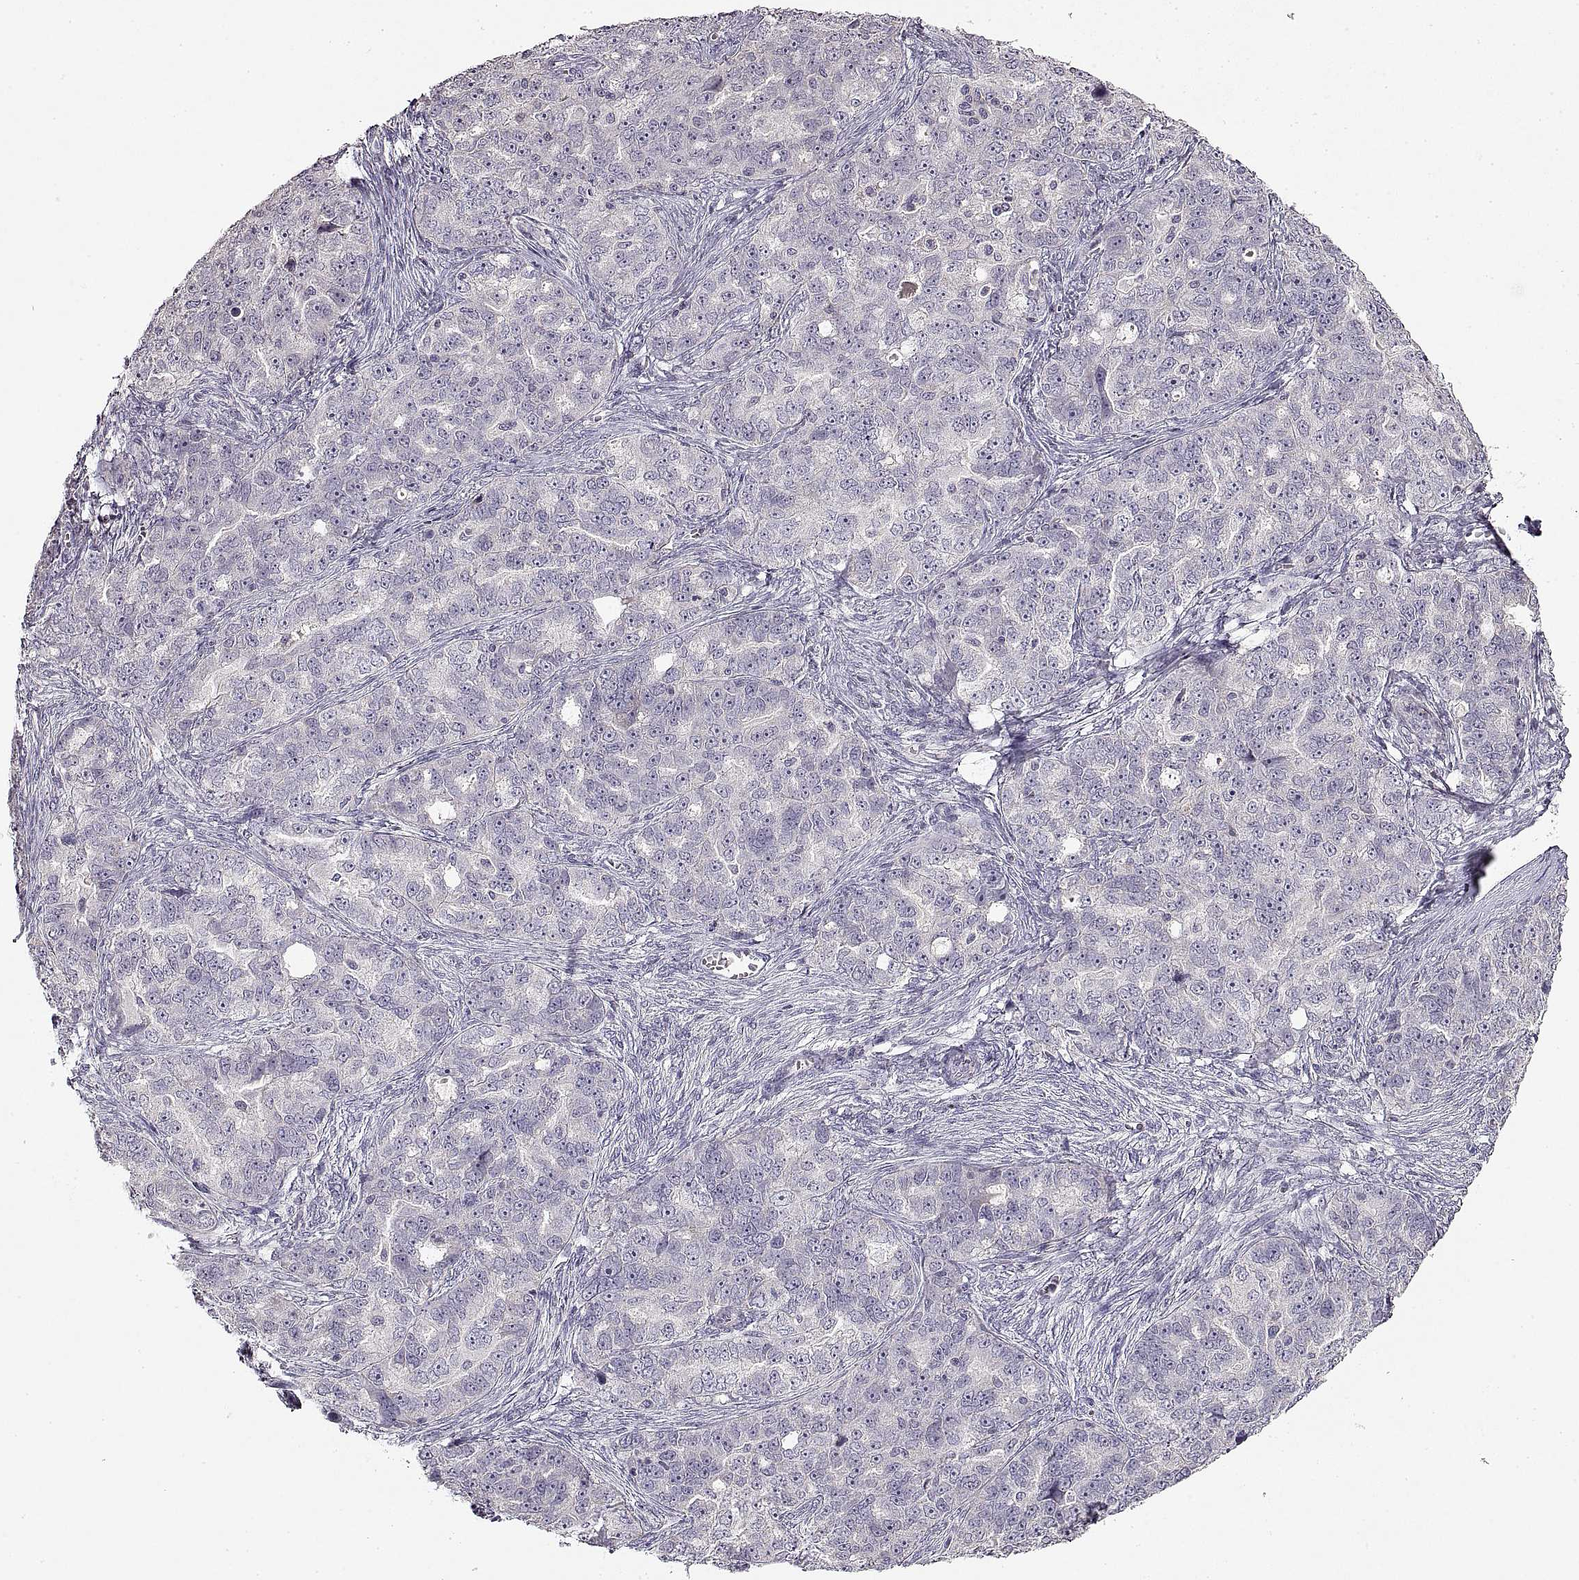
{"staining": {"intensity": "negative", "quantity": "none", "location": "none"}, "tissue": "ovarian cancer", "cell_type": "Tumor cells", "image_type": "cancer", "snomed": [{"axis": "morphology", "description": "Cystadenocarcinoma, serous, NOS"}, {"axis": "topography", "description": "Ovary"}], "caption": "Tumor cells show no significant protein expression in ovarian serous cystadenocarcinoma.", "gene": "ADAM11", "patient": {"sex": "female", "age": 51}}